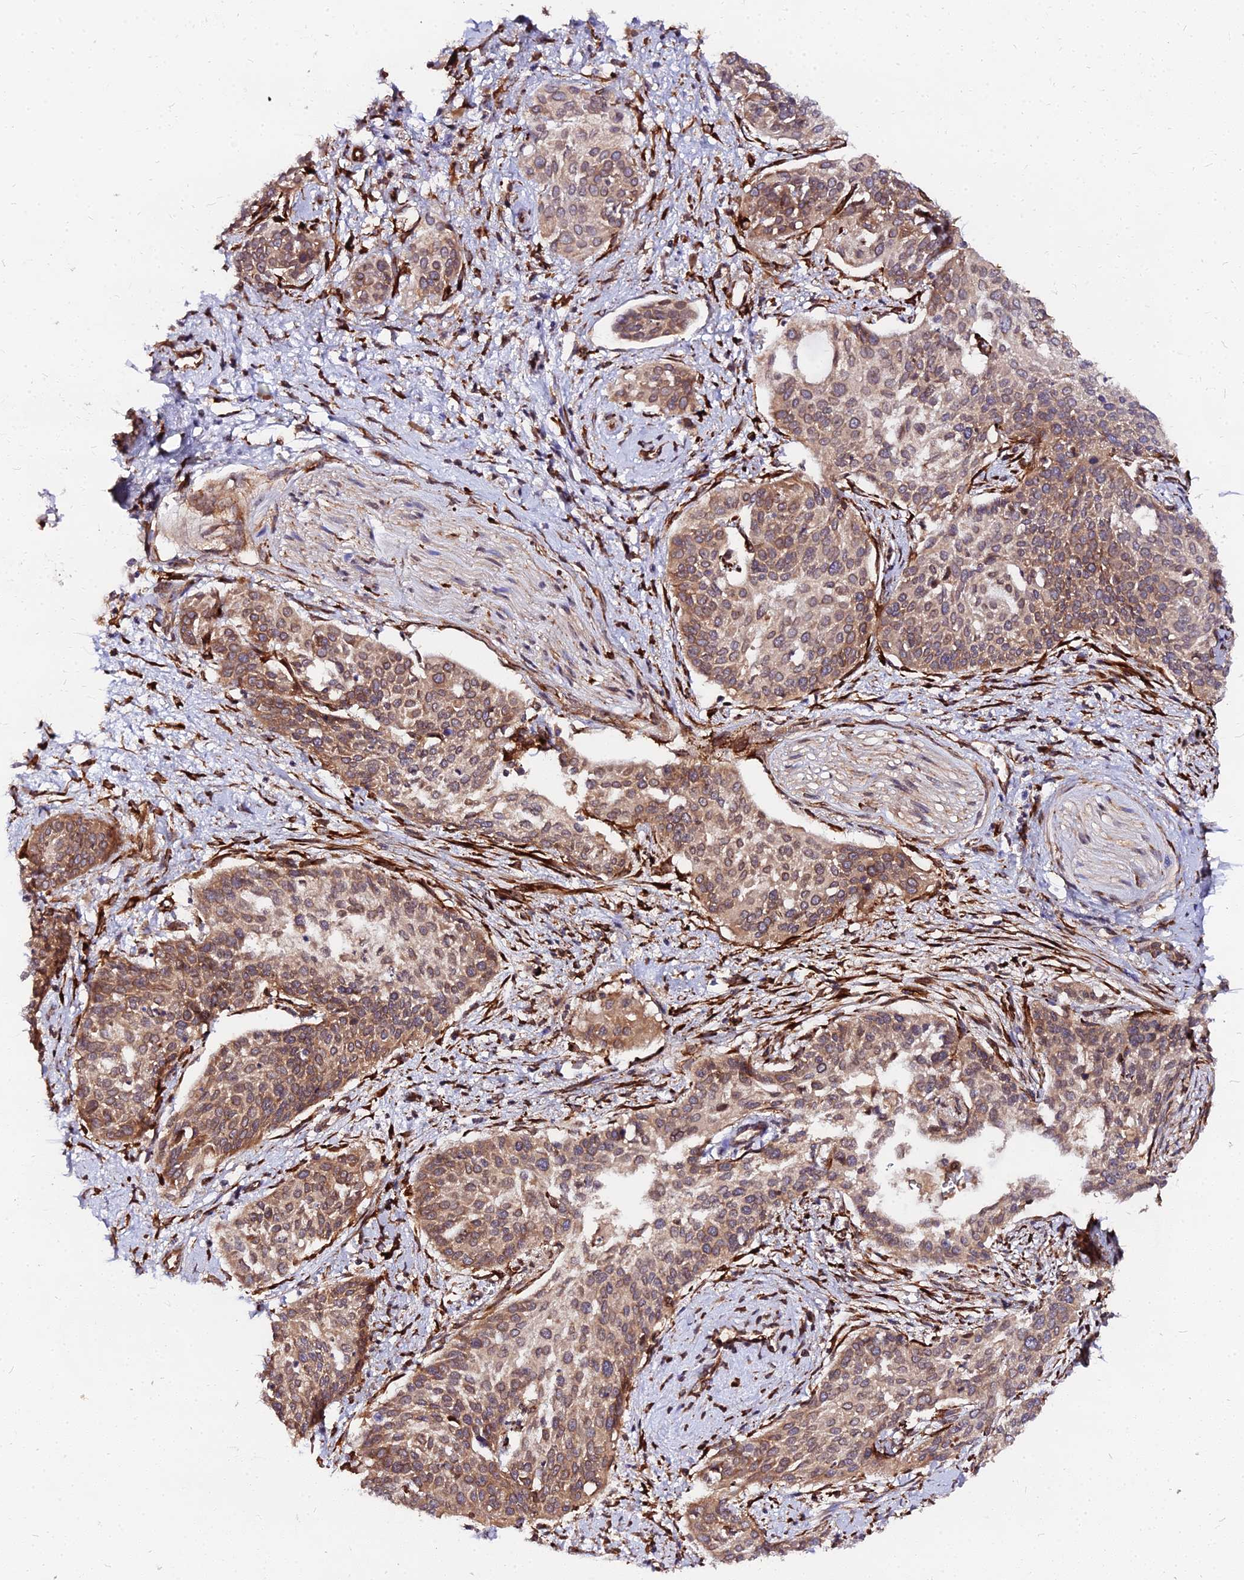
{"staining": {"intensity": "moderate", "quantity": ">75%", "location": "cytoplasmic/membranous"}, "tissue": "cervical cancer", "cell_type": "Tumor cells", "image_type": "cancer", "snomed": [{"axis": "morphology", "description": "Squamous cell carcinoma, NOS"}, {"axis": "topography", "description": "Cervix"}], "caption": "Immunohistochemical staining of human cervical cancer reveals medium levels of moderate cytoplasmic/membranous expression in approximately >75% of tumor cells.", "gene": "PDE4D", "patient": {"sex": "female", "age": 44}}